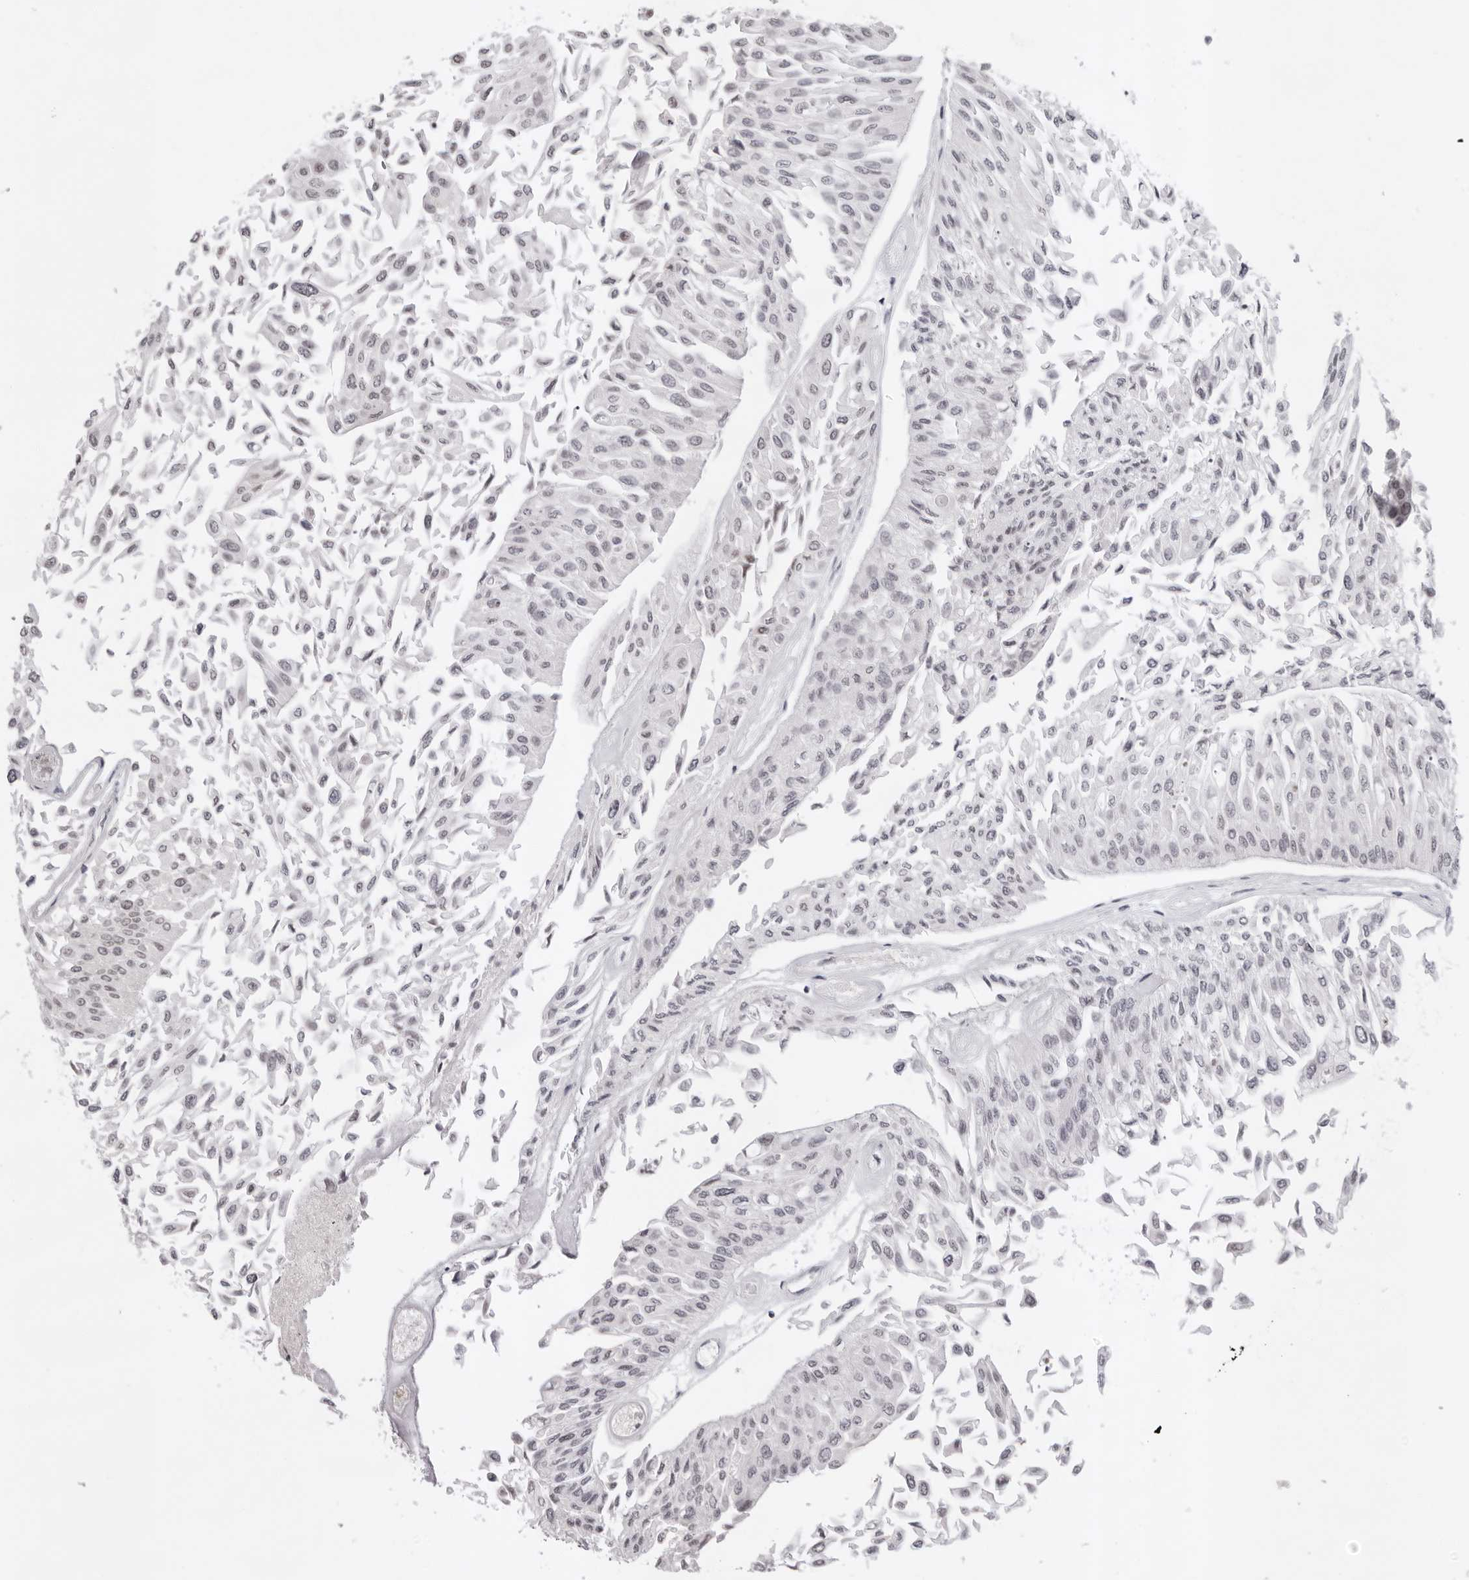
{"staining": {"intensity": "weak", "quantity": "25%-75%", "location": "nuclear"}, "tissue": "urothelial cancer", "cell_type": "Tumor cells", "image_type": "cancer", "snomed": [{"axis": "morphology", "description": "Urothelial carcinoma, Low grade"}, {"axis": "topography", "description": "Urinary bladder"}], "caption": "Urothelial cancer was stained to show a protein in brown. There is low levels of weak nuclear positivity in approximately 25%-75% of tumor cells. Immunohistochemistry stains the protein in brown and the nuclei are stained blue.", "gene": "USP1", "patient": {"sex": "male", "age": 67}}